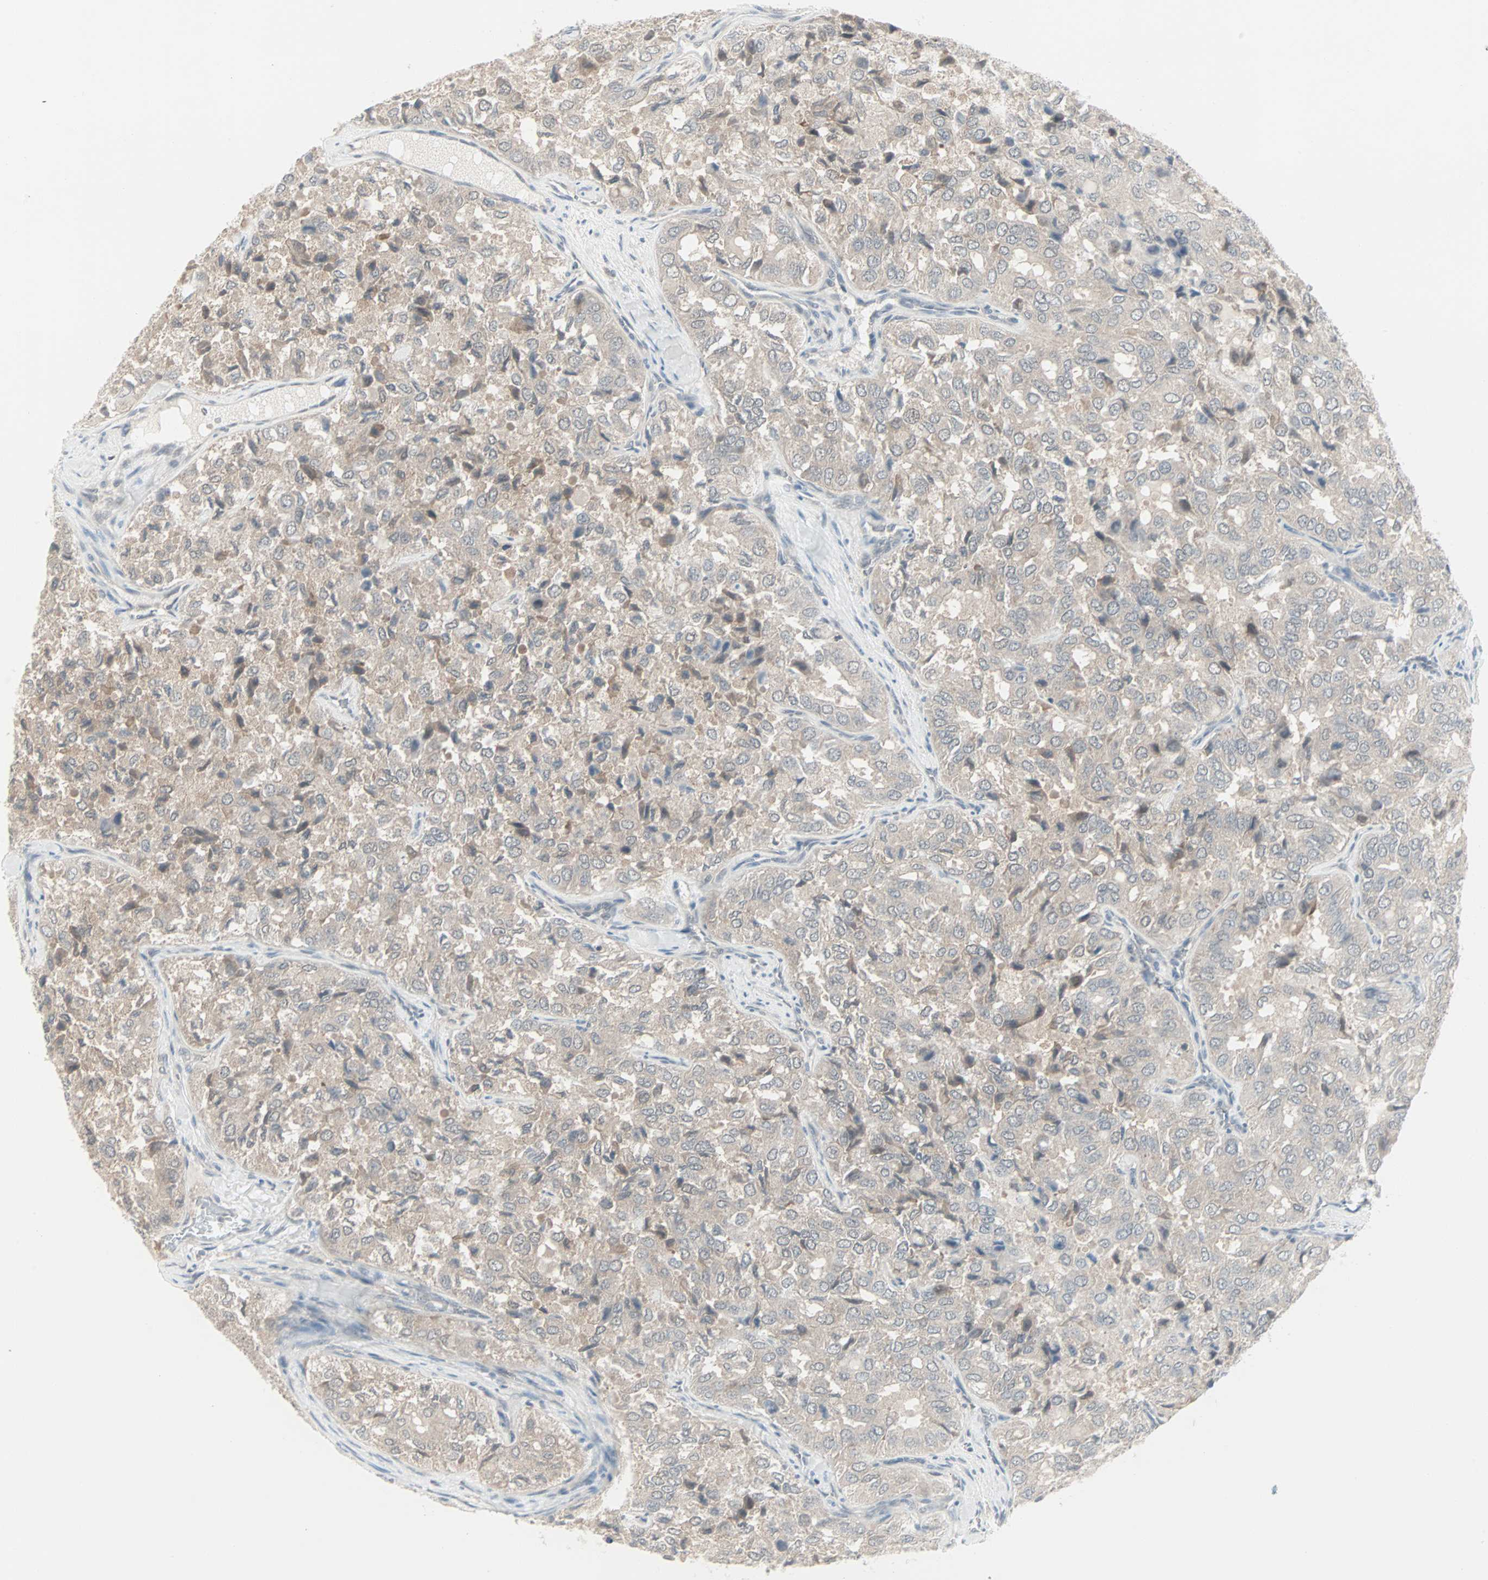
{"staining": {"intensity": "negative", "quantity": "none", "location": "none"}, "tissue": "thyroid cancer", "cell_type": "Tumor cells", "image_type": "cancer", "snomed": [{"axis": "morphology", "description": "Follicular adenoma carcinoma, NOS"}, {"axis": "topography", "description": "Thyroid gland"}], "caption": "Photomicrograph shows no protein expression in tumor cells of thyroid cancer (follicular adenoma carcinoma) tissue. (DAB immunohistochemistry, high magnification).", "gene": "PTPA", "patient": {"sex": "male", "age": 75}}